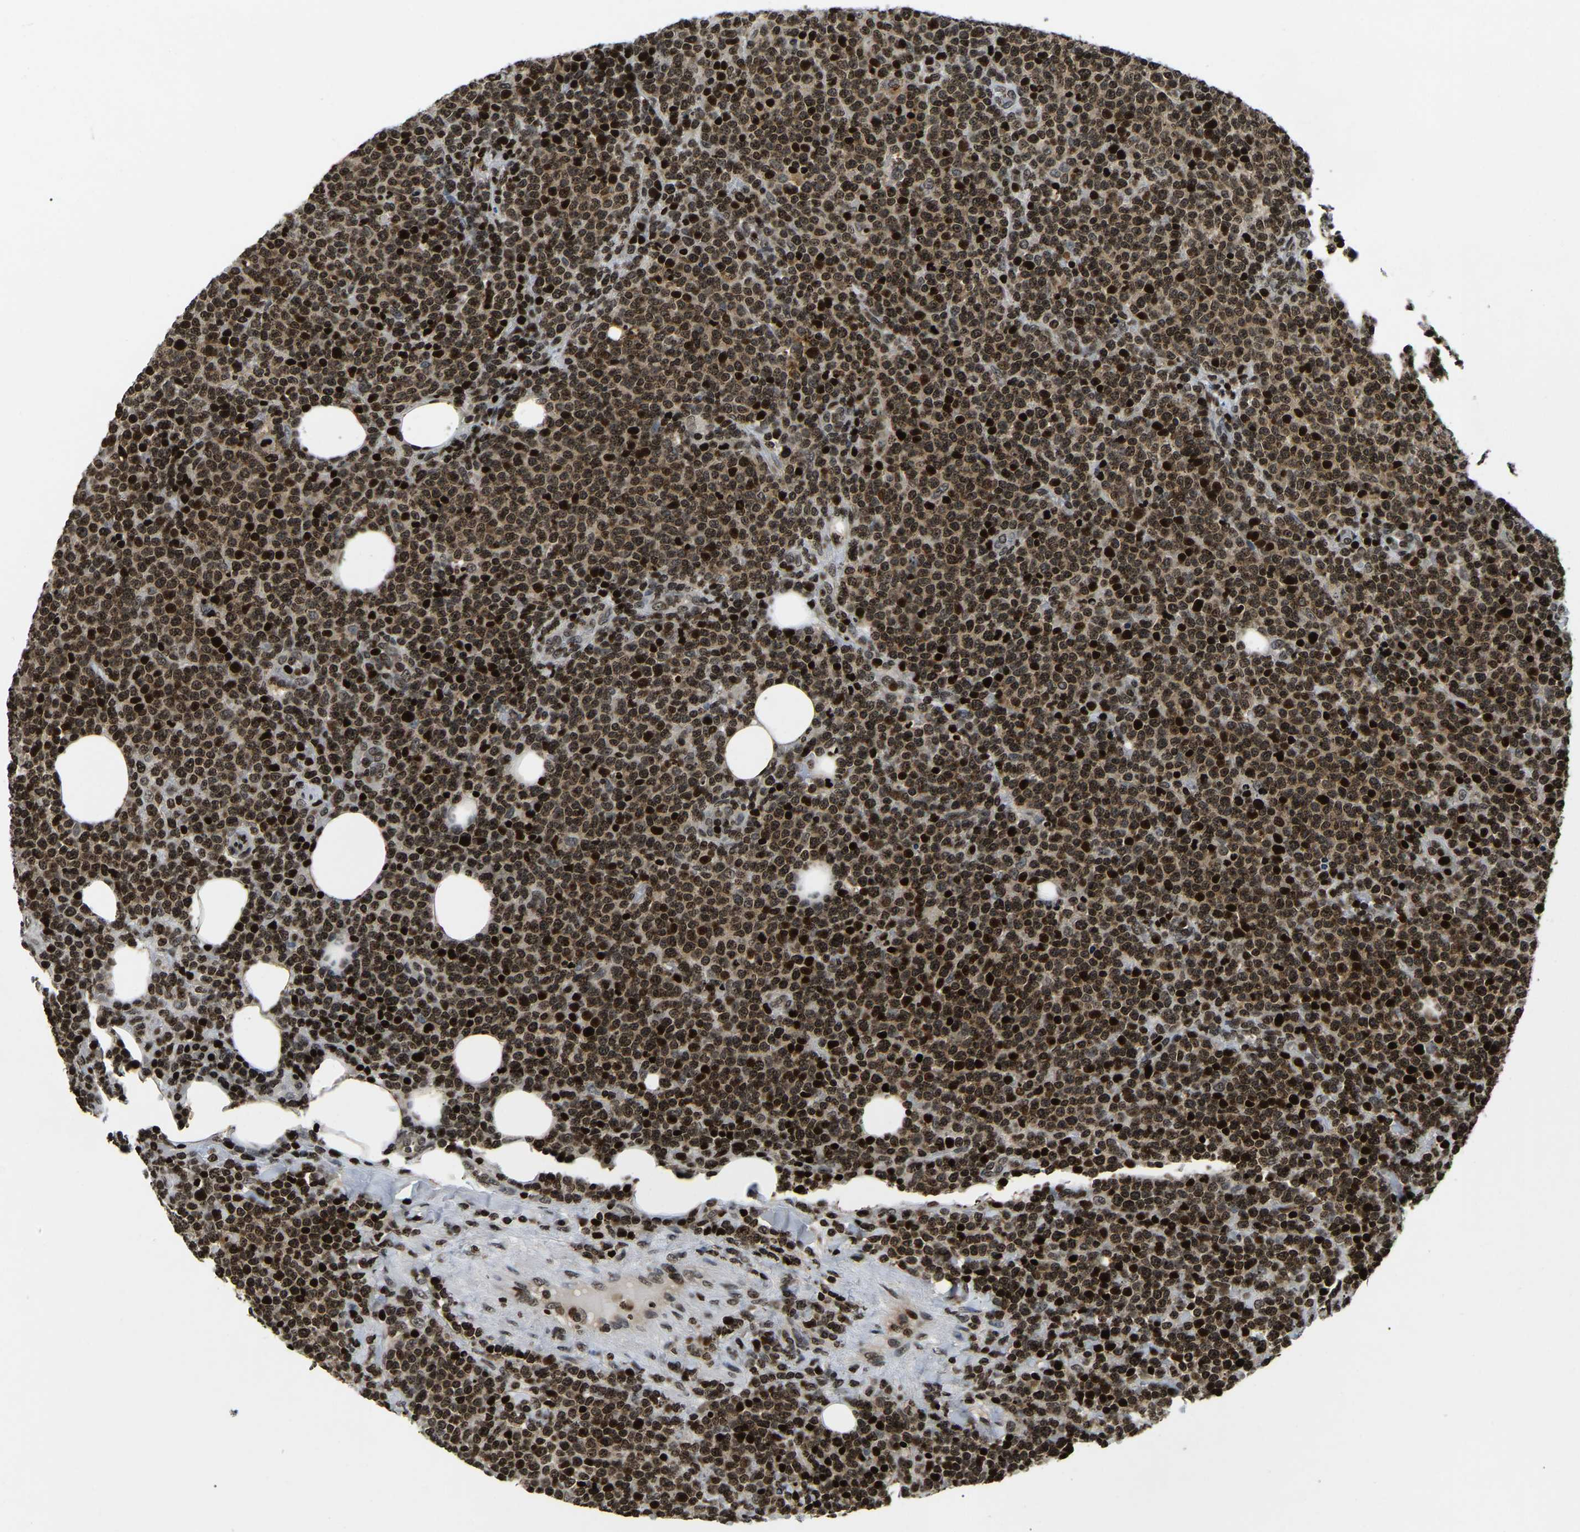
{"staining": {"intensity": "moderate", "quantity": ">75%", "location": "nuclear"}, "tissue": "lymphoma", "cell_type": "Tumor cells", "image_type": "cancer", "snomed": [{"axis": "morphology", "description": "Malignant lymphoma, non-Hodgkin's type, High grade"}, {"axis": "topography", "description": "Lymph node"}], "caption": "Immunohistochemistry micrograph of lymphoma stained for a protein (brown), which displays medium levels of moderate nuclear staining in approximately >75% of tumor cells.", "gene": "LRRC61", "patient": {"sex": "male", "age": 61}}